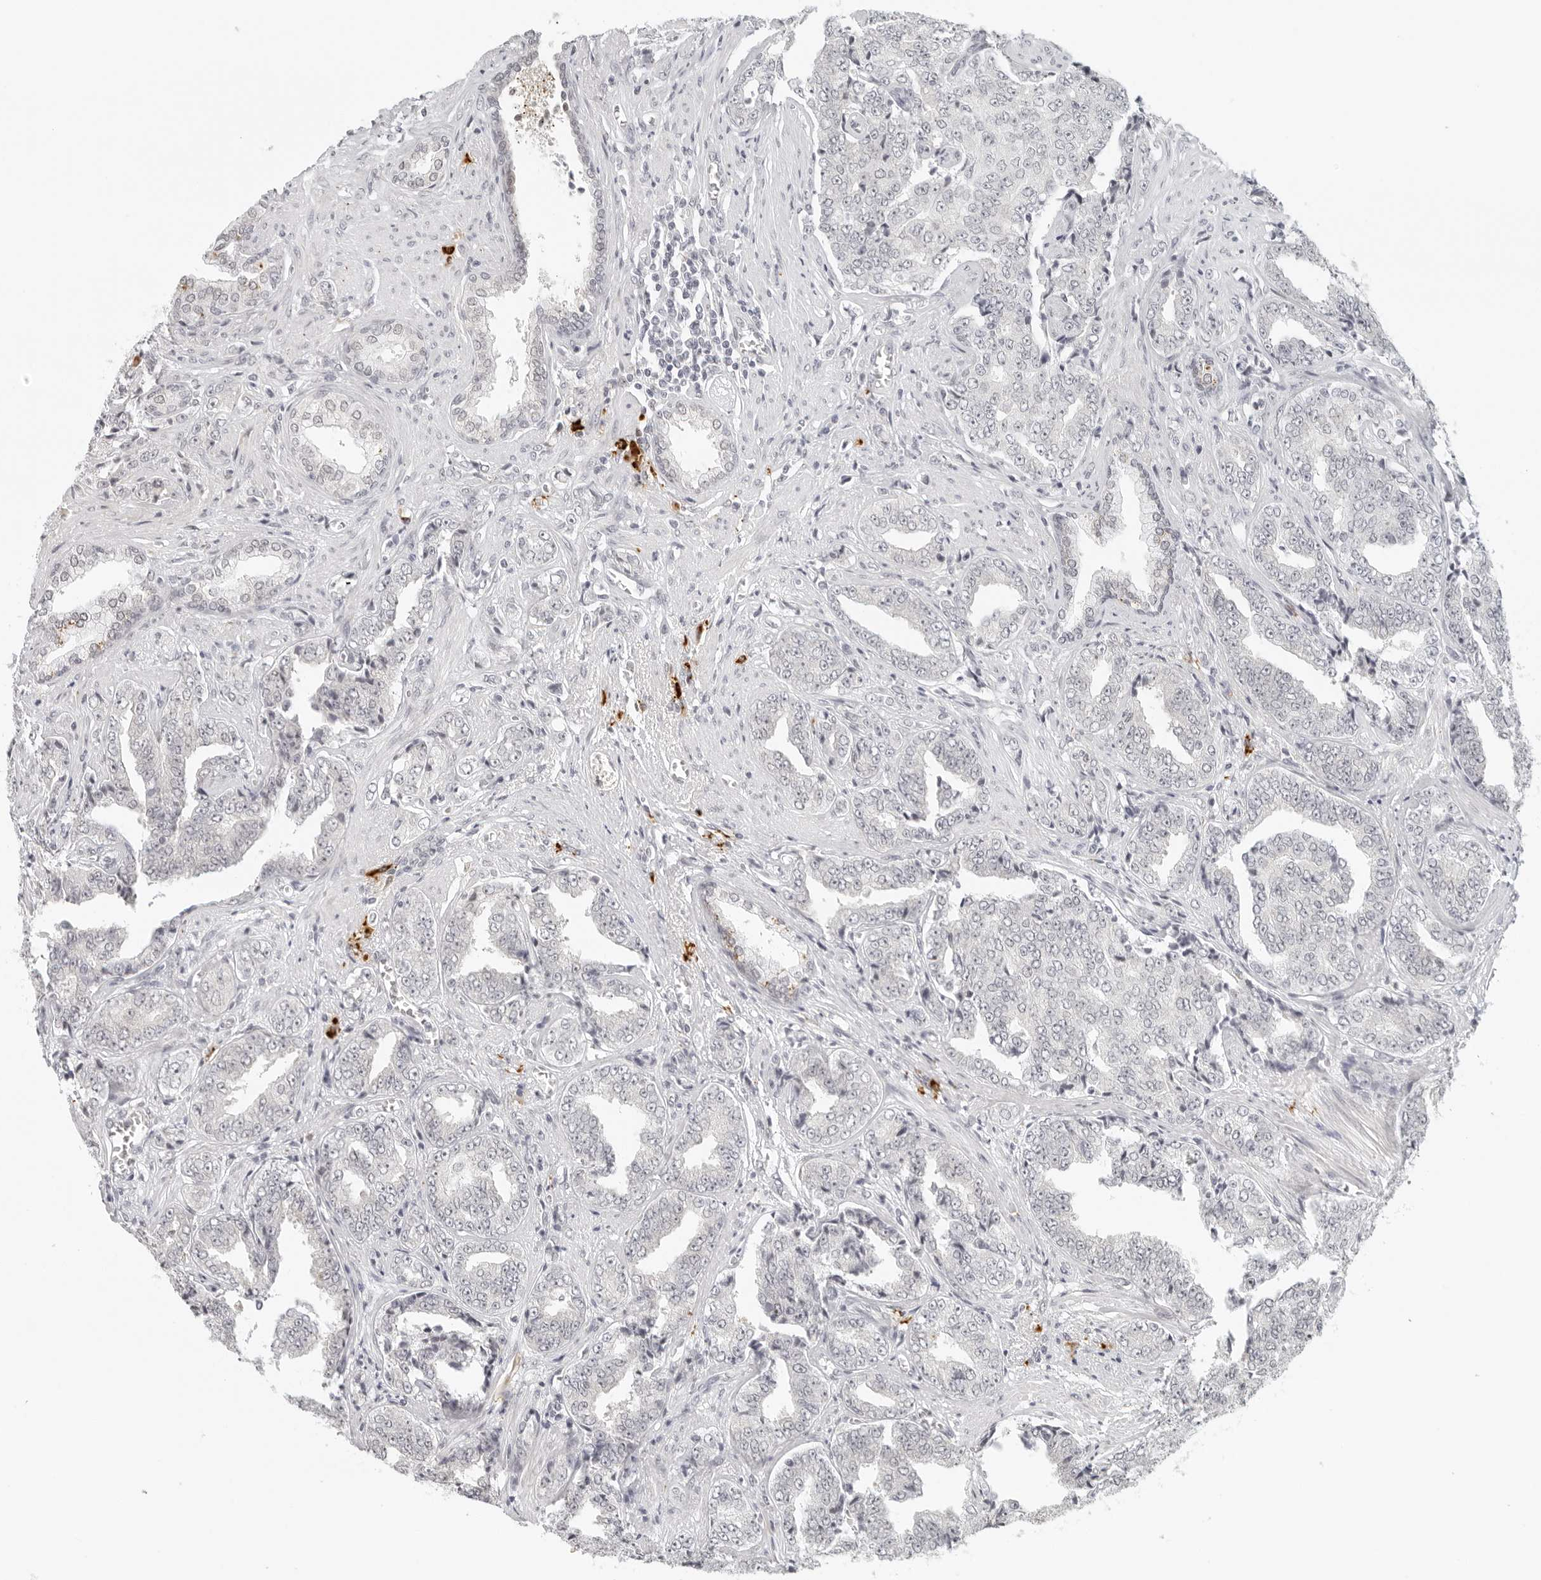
{"staining": {"intensity": "negative", "quantity": "none", "location": "none"}, "tissue": "prostate cancer", "cell_type": "Tumor cells", "image_type": "cancer", "snomed": [{"axis": "morphology", "description": "Adenocarcinoma, High grade"}, {"axis": "topography", "description": "Prostate"}], "caption": "Tumor cells show no significant positivity in prostate adenocarcinoma (high-grade). (Immunohistochemistry (ihc), brightfield microscopy, high magnification).", "gene": "ZNF678", "patient": {"sex": "male", "age": 71}}